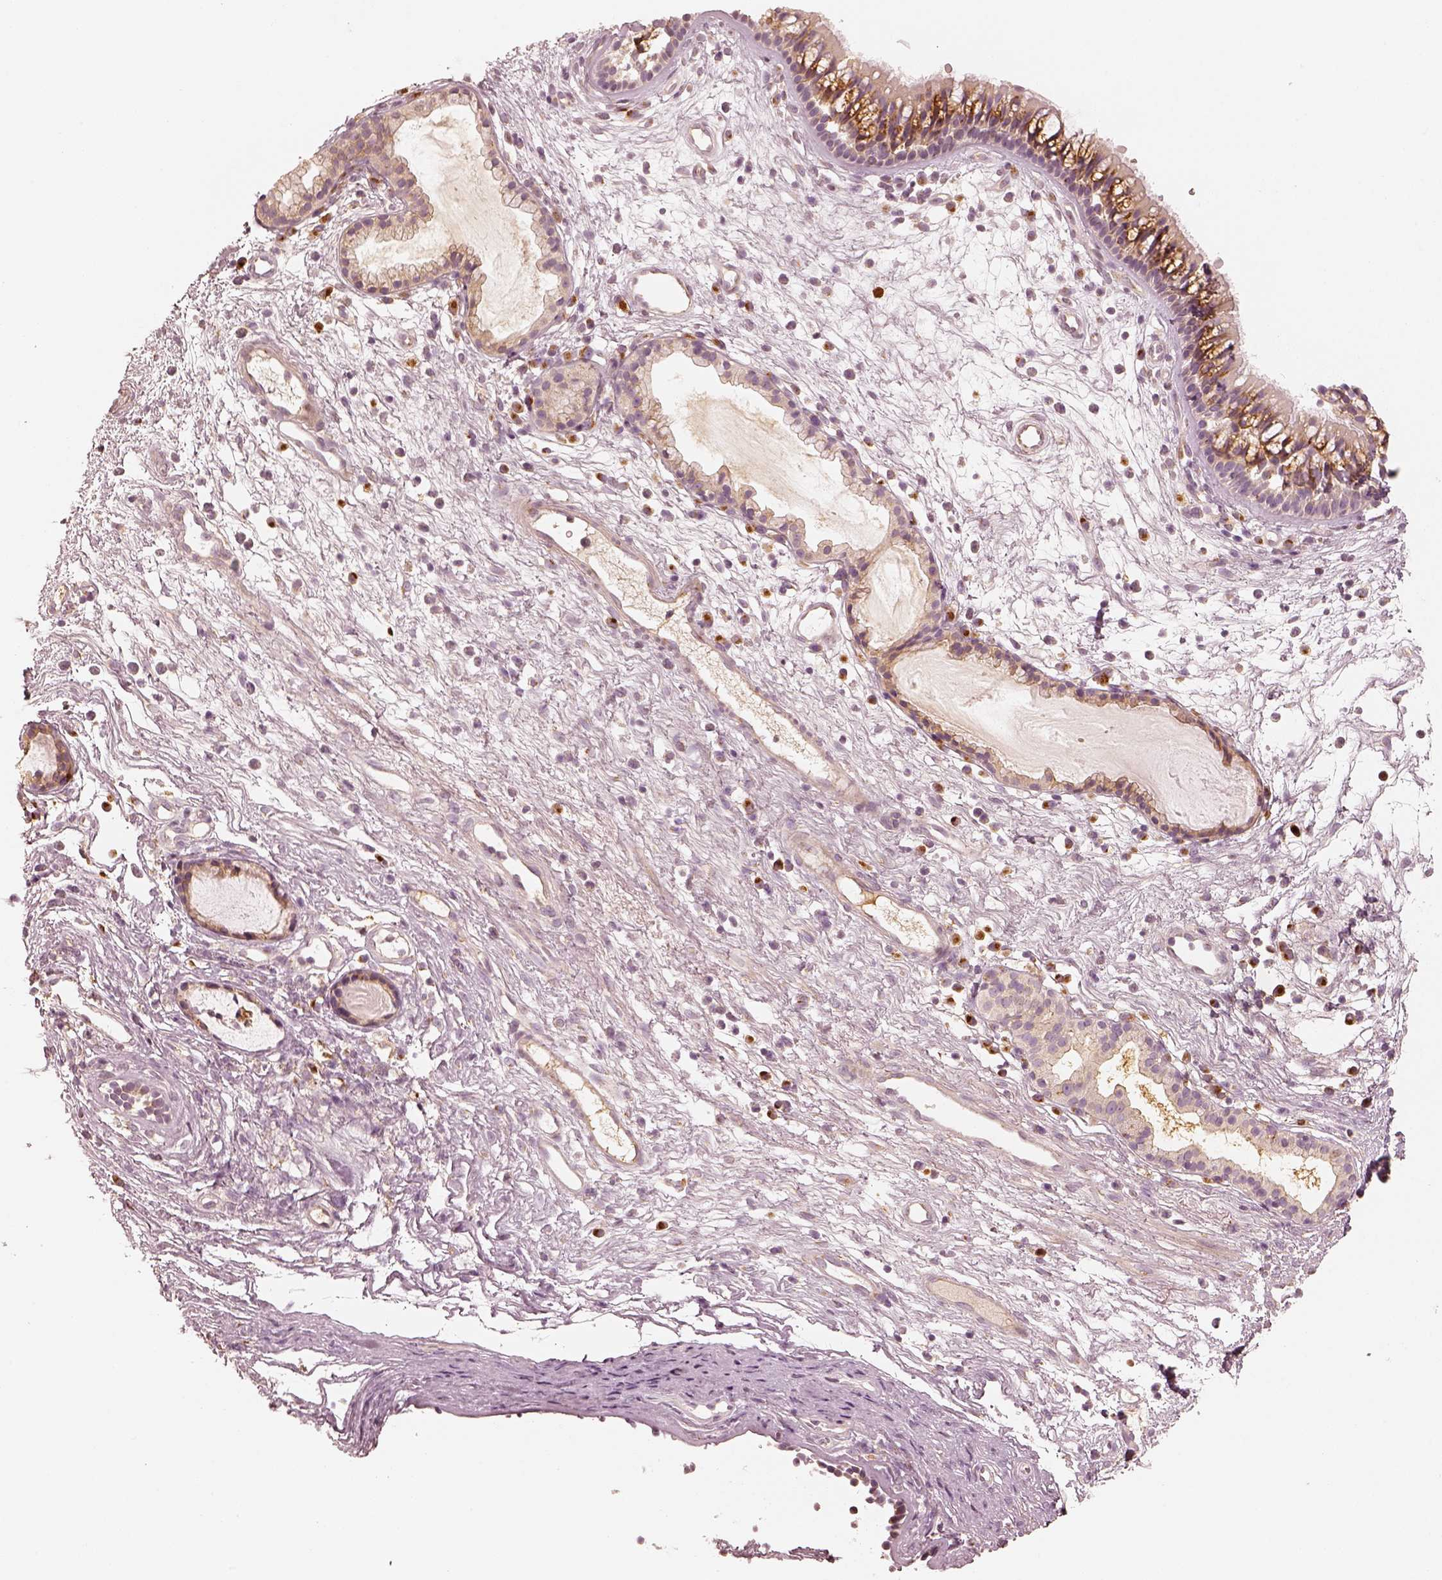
{"staining": {"intensity": "strong", "quantity": "25%-75%", "location": "cytoplasmic/membranous"}, "tissue": "nasopharynx", "cell_type": "Respiratory epithelial cells", "image_type": "normal", "snomed": [{"axis": "morphology", "description": "Normal tissue, NOS"}, {"axis": "topography", "description": "Nasopharynx"}], "caption": "A high amount of strong cytoplasmic/membranous staining is appreciated in about 25%-75% of respiratory epithelial cells in normal nasopharynx.", "gene": "GORASP2", "patient": {"sex": "male", "age": 77}}